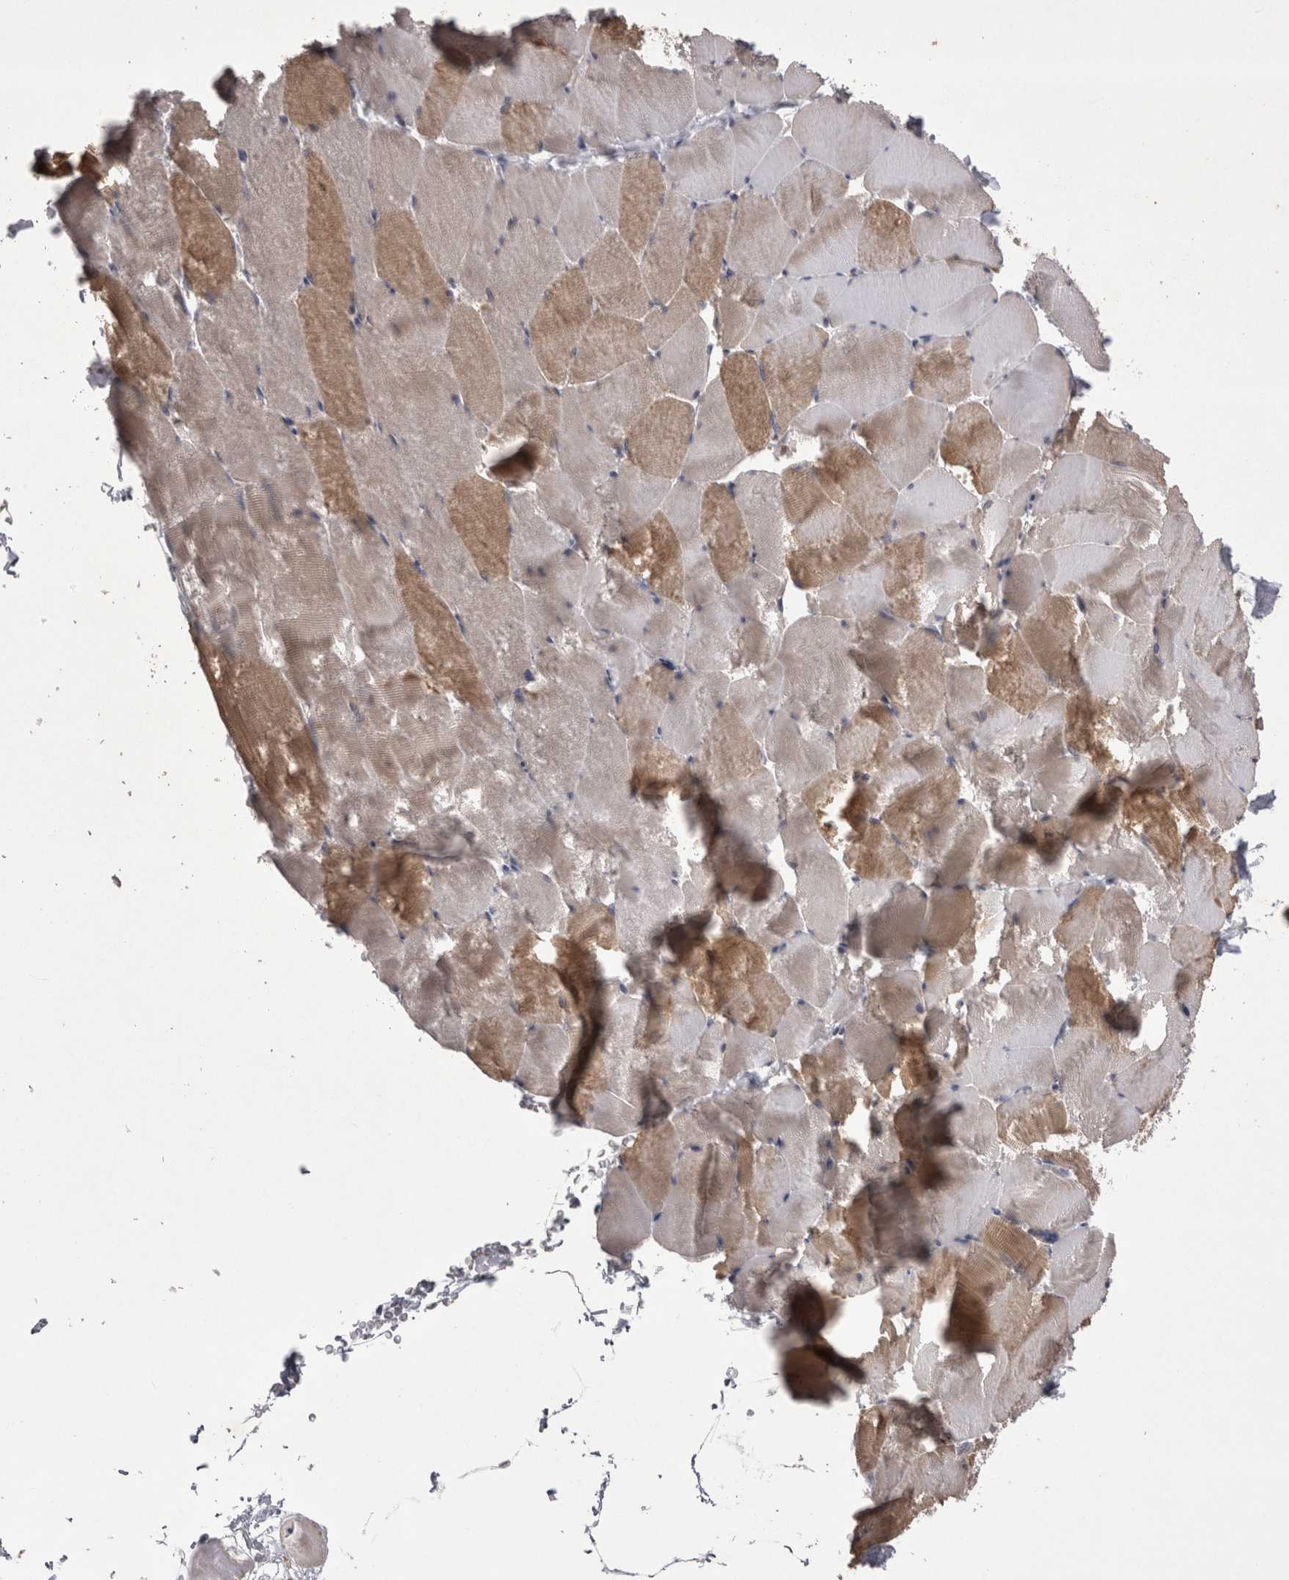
{"staining": {"intensity": "moderate", "quantity": ">75%", "location": "cytoplasmic/membranous"}, "tissue": "skeletal muscle", "cell_type": "Myocytes", "image_type": "normal", "snomed": [{"axis": "morphology", "description": "Normal tissue, NOS"}, {"axis": "topography", "description": "Skeletal muscle"}], "caption": "Benign skeletal muscle exhibits moderate cytoplasmic/membranous staining in about >75% of myocytes (DAB (3,3'-diaminobenzidine) IHC with brightfield microscopy, high magnification)..", "gene": "NENF", "patient": {"sex": "male", "age": 62}}